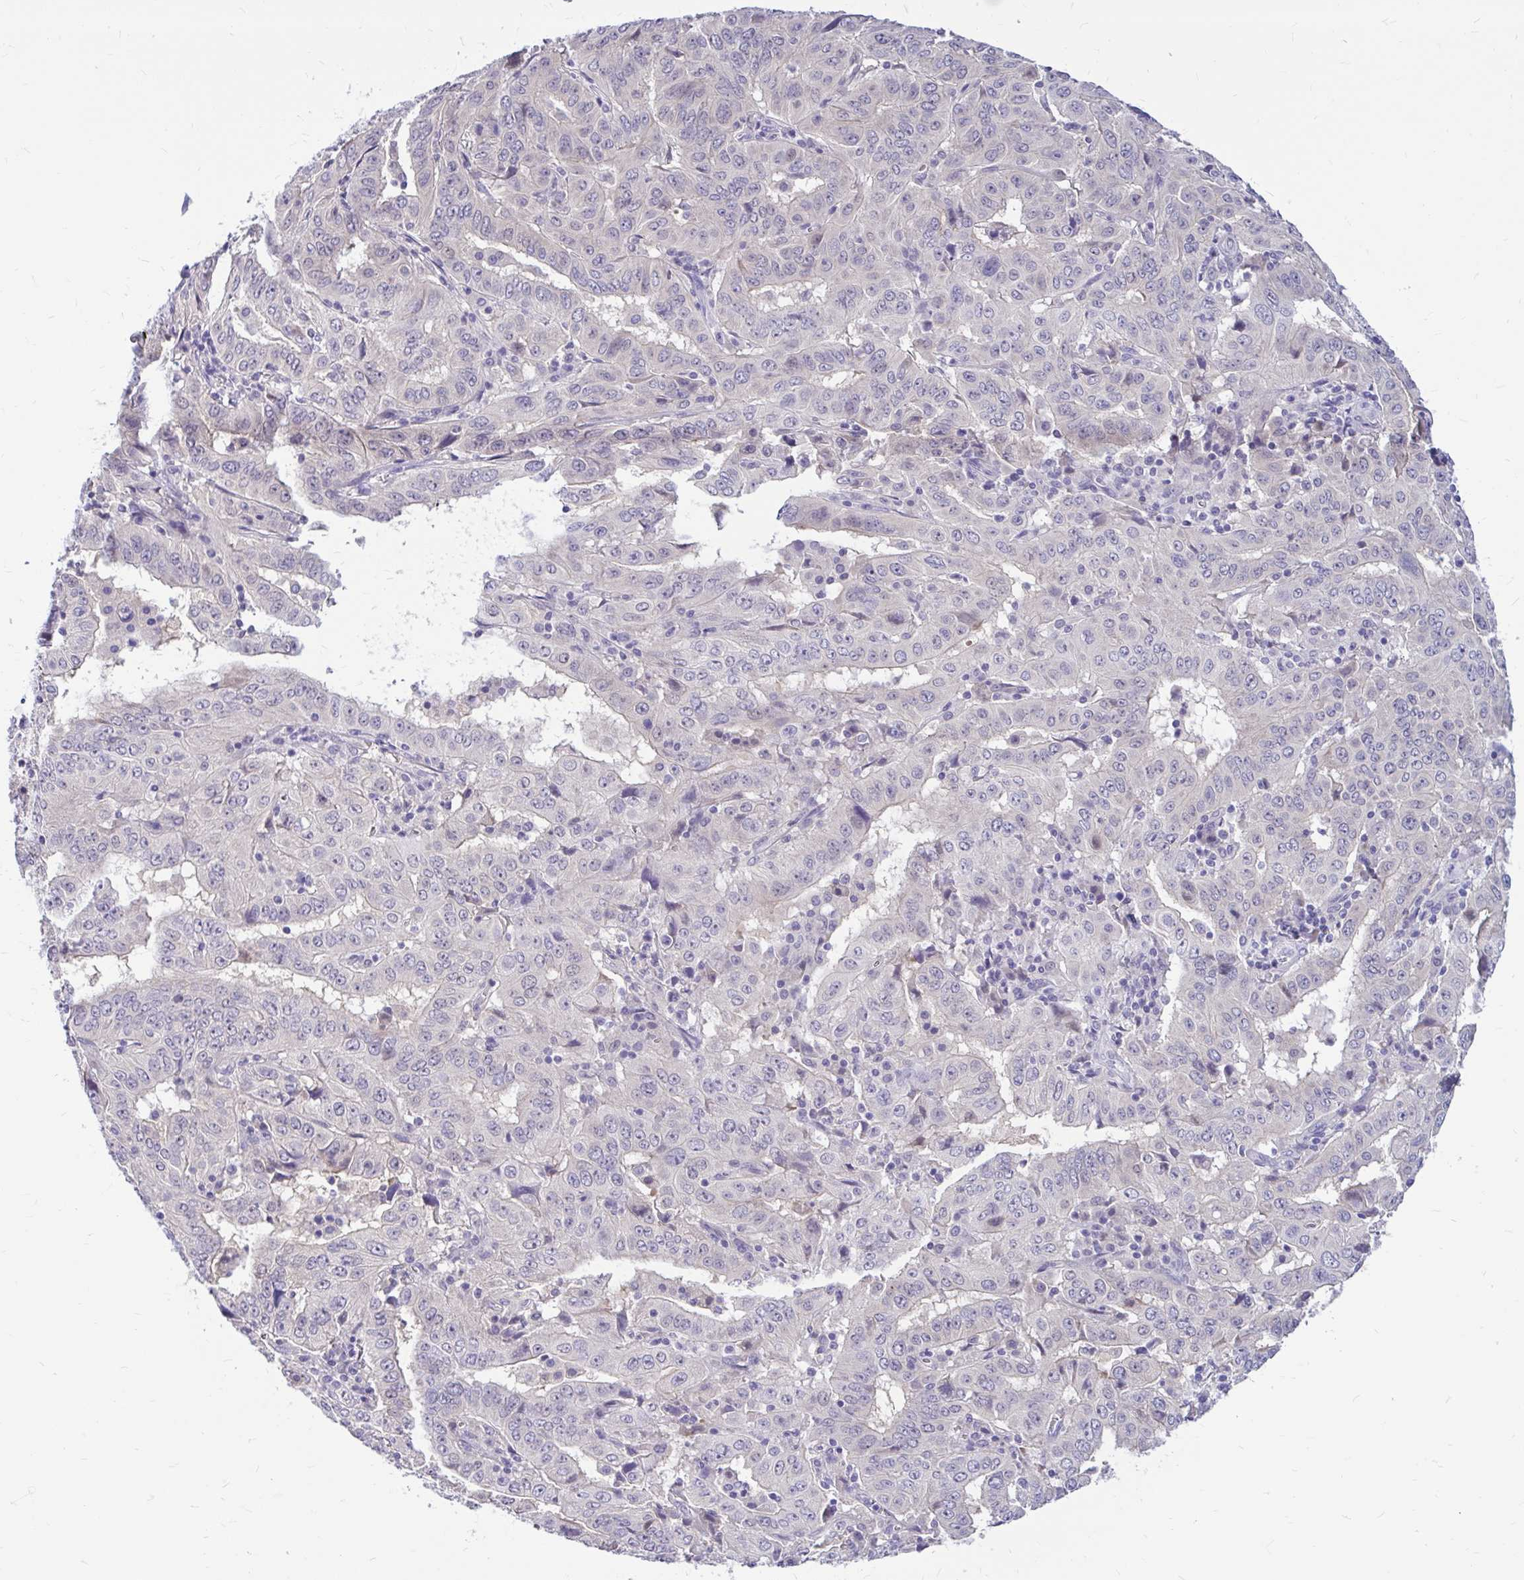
{"staining": {"intensity": "negative", "quantity": "none", "location": "none"}, "tissue": "pancreatic cancer", "cell_type": "Tumor cells", "image_type": "cancer", "snomed": [{"axis": "morphology", "description": "Adenocarcinoma, NOS"}, {"axis": "topography", "description": "Pancreas"}], "caption": "An image of pancreatic cancer (adenocarcinoma) stained for a protein exhibits no brown staining in tumor cells. Brightfield microscopy of IHC stained with DAB (brown) and hematoxylin (blue), captured at high magnification.", "gene": "MAP1LC3A", "patient": {"sex": "male", "age": 63}}